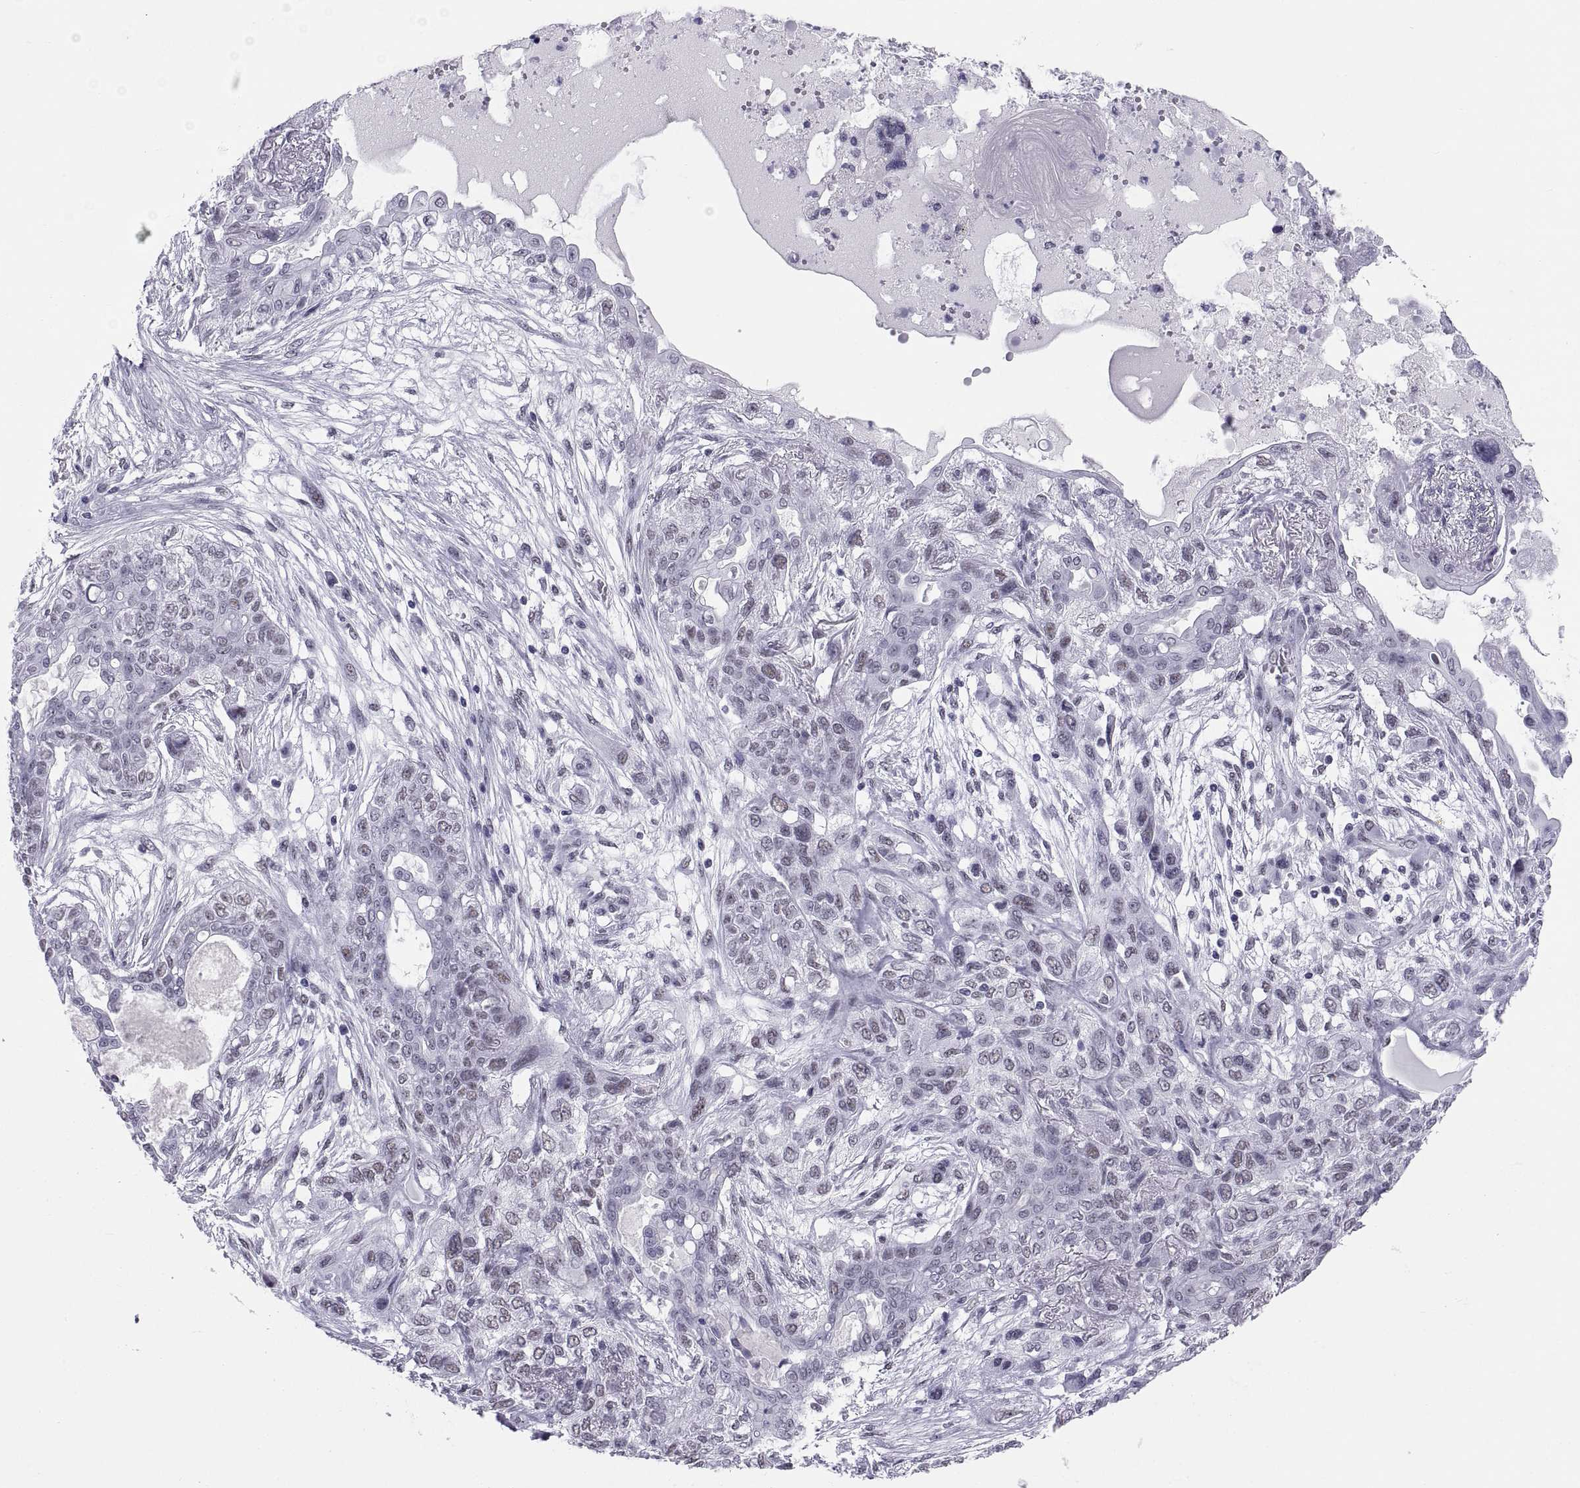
{"staining": {"intensity": "weak", "quantity": "<25%", "location": "nuclear"}, "tissue": "lung cancer", "cell_type": "Tumor cells", "image_type": "cancer", "snomed": [{"axis": "morphology", "description": "Squamous cell carcinoma, NOS"}, {"axis": "topography", "description": "Lung"}], "caption": "A high-resolution histopathology image shows immunohistochemistry staining of lung cancer (squamous cell carcinoma), which shows no significant staining in tumor cells.", "gene": "NEUROD6", "patient": {"sex": "female", "age": 70}}